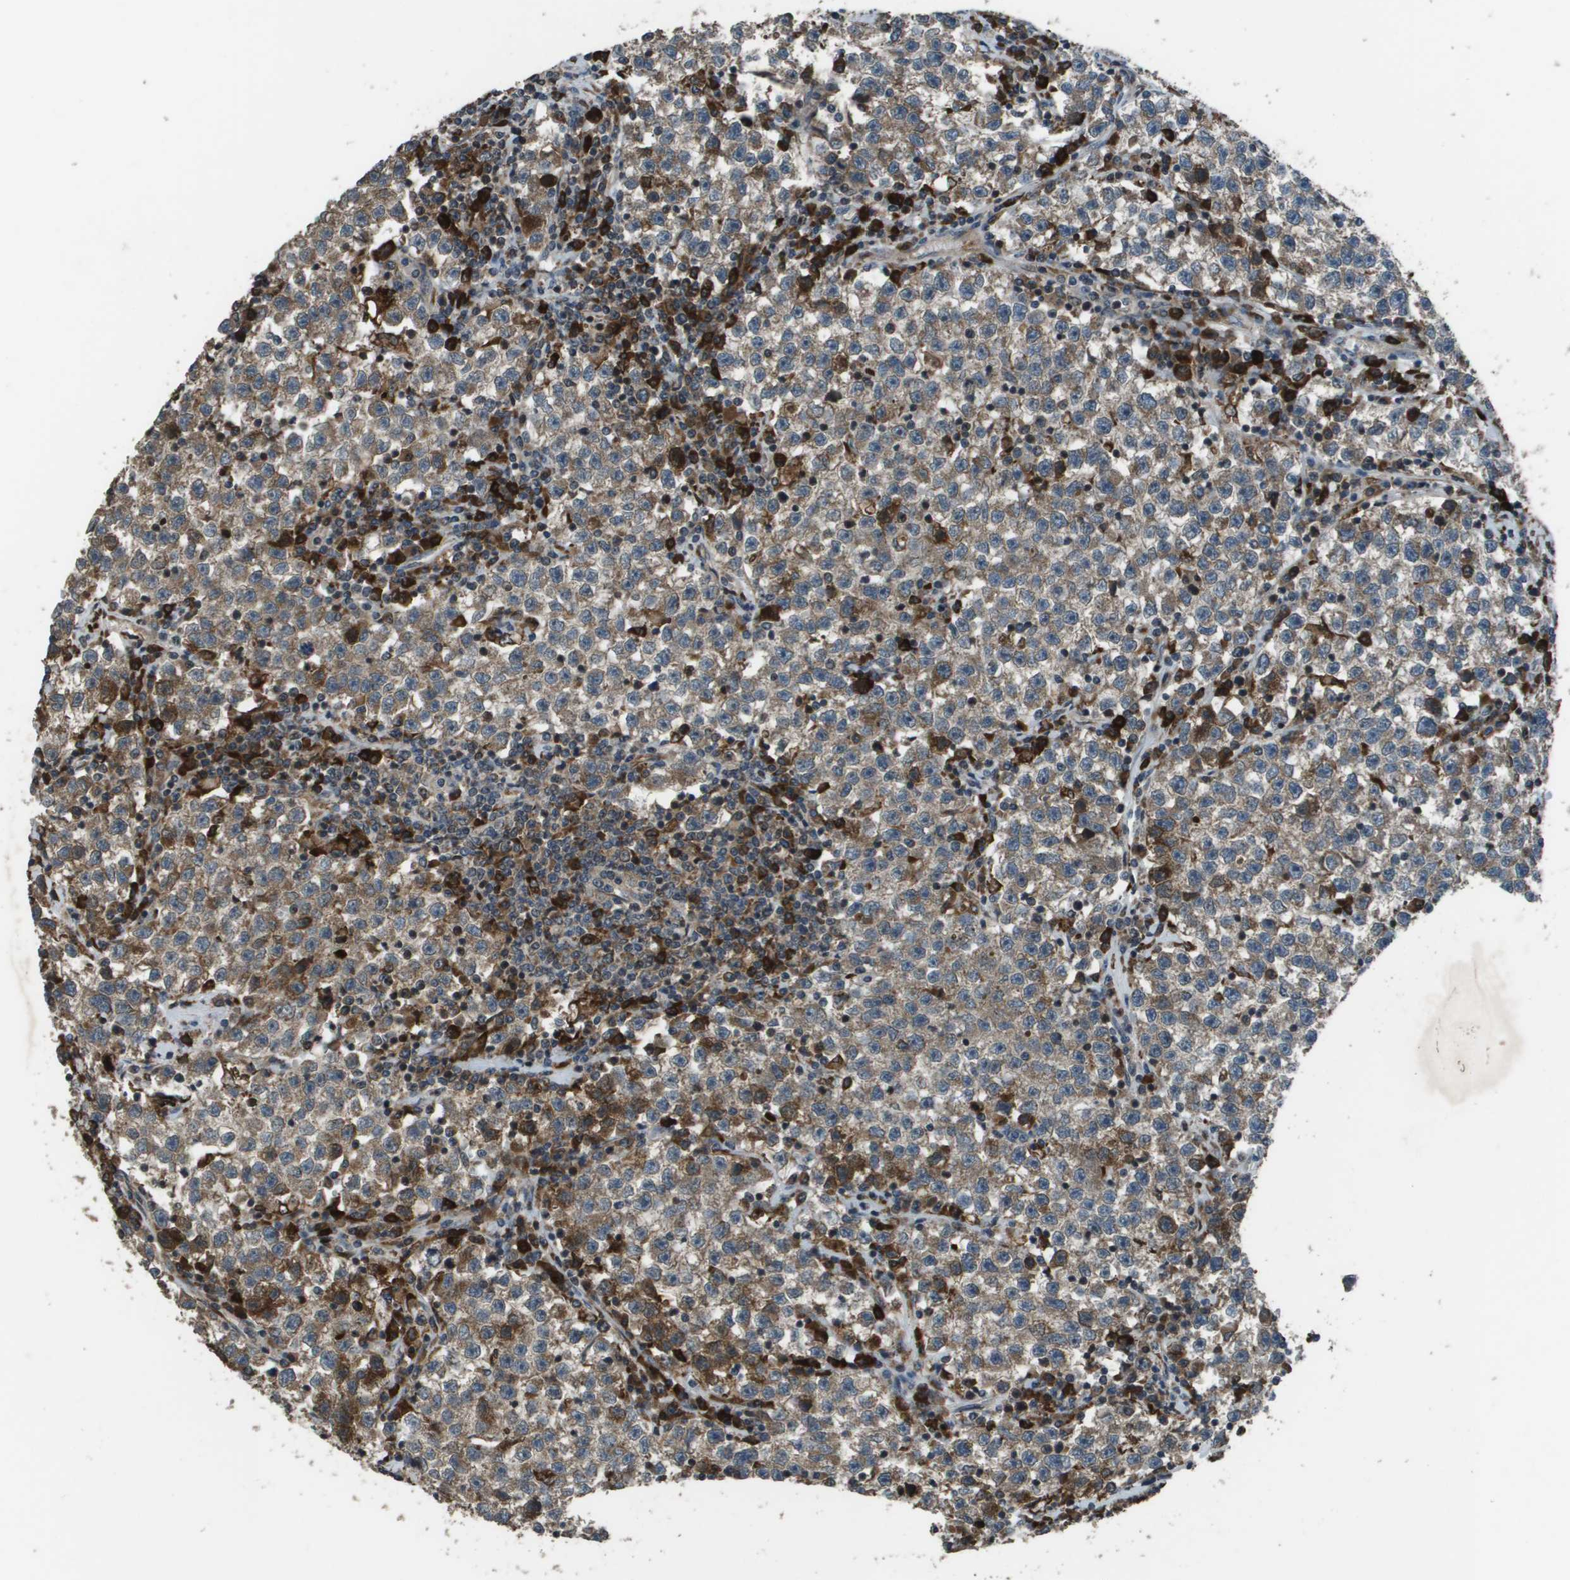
{"staining": {"intensity": "weak", "quantity": "25%-75%", "location": "cytoplasmic/membranous"}, "tissue": "testis cancer", "cell_type": "Tumor cells", "image_type": "cancer", "snomed": [{"axis": "morphology", "description": "Seminoma, NOS"}, {"axis": "topography", "description": "Testis"}], "caption": "Testis cancer (seminoma) stained with a protein marker reveals weak staining in tumor cells.", "gene": "GOSR2", "patient": {"sex": "male", "age": 22}}